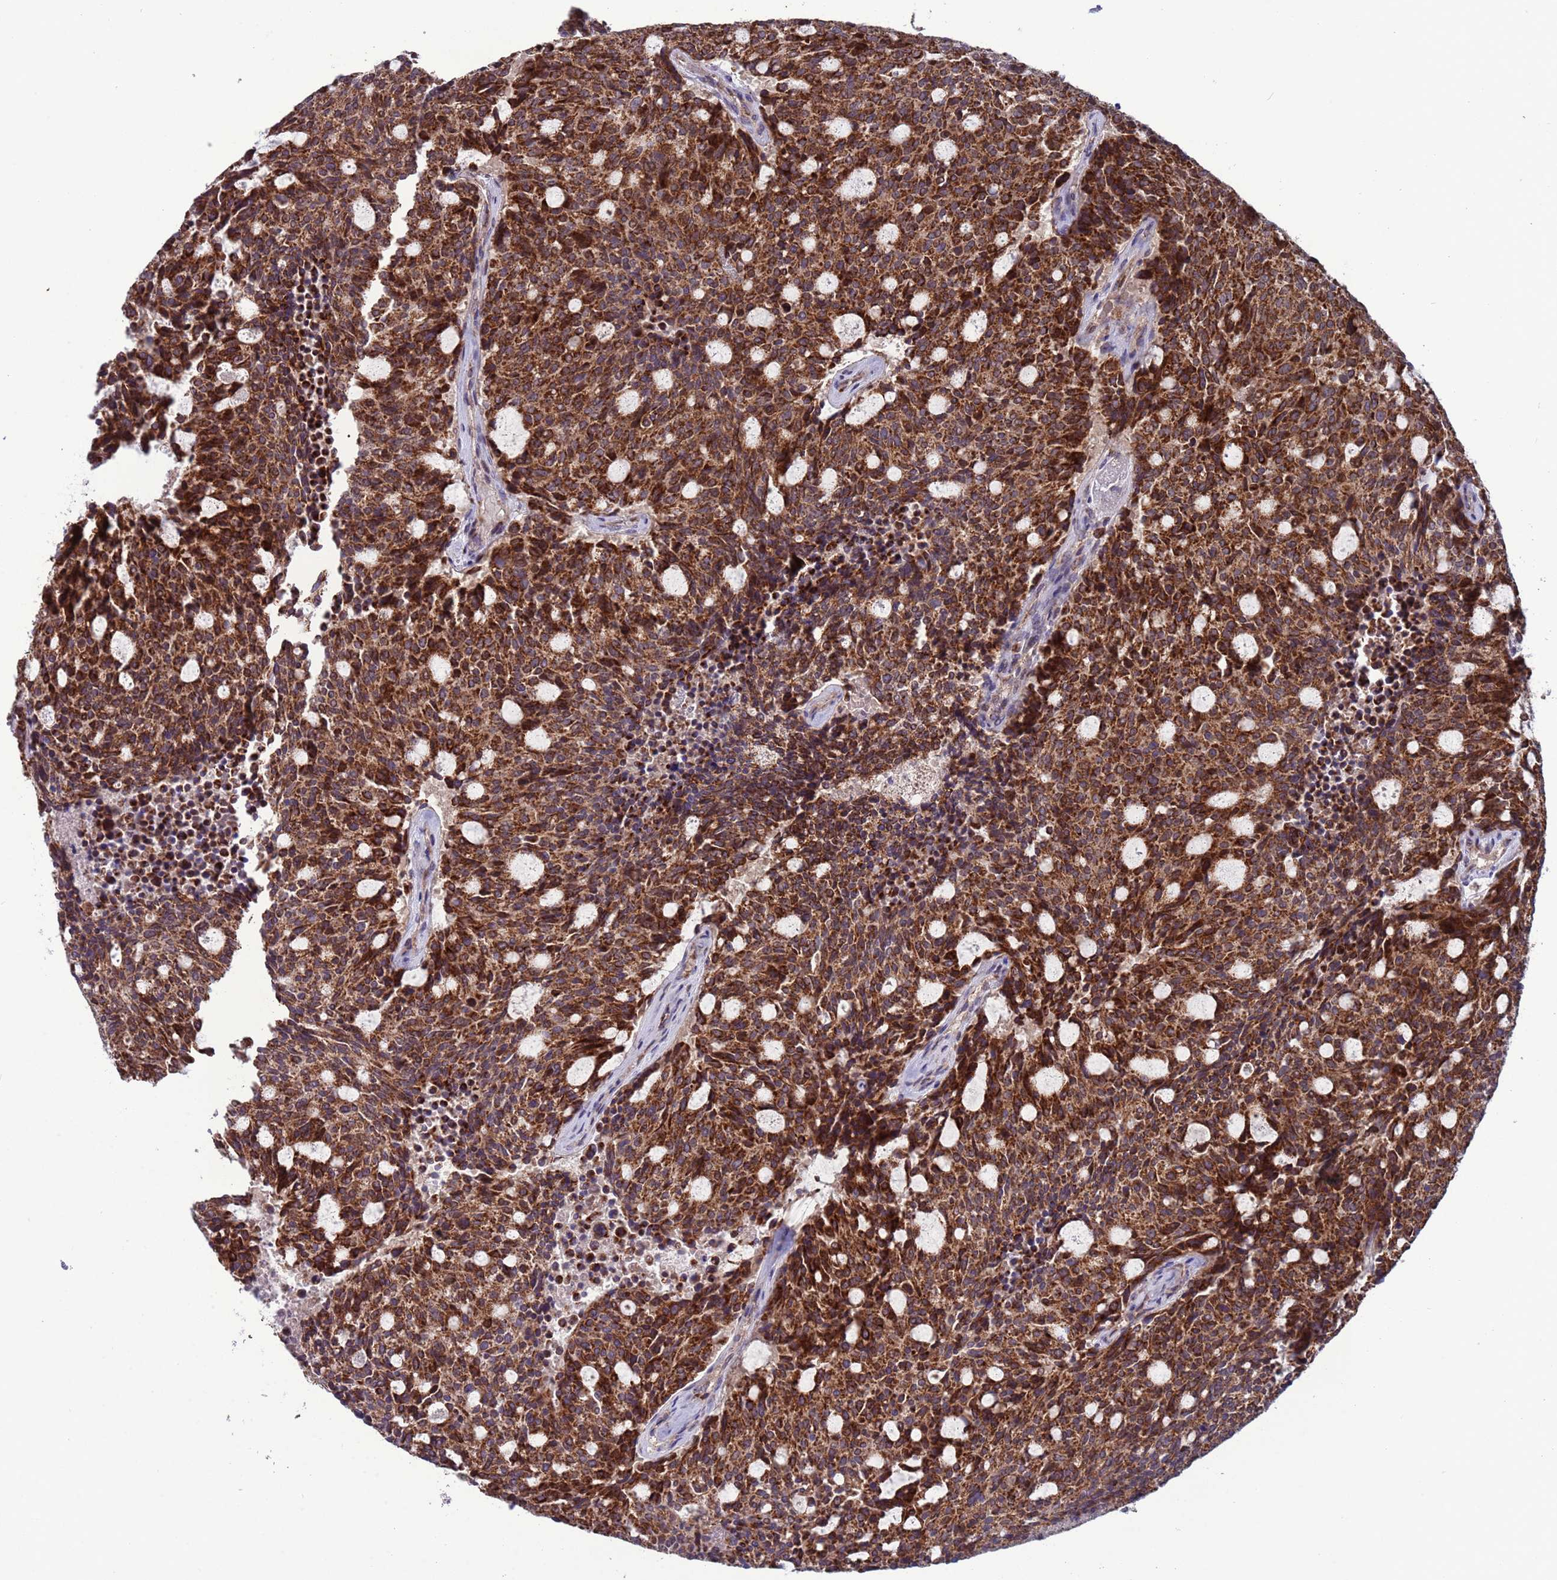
{"staining": {"intensity": "strong", "quantity": ">75%", "location": "cytoplasmic/membranous"}, "tissue": "carcinoid", "cell_type": "Tumor cells", "image_type": "cancer", "snomed": [{"axis": "morphology", "description": "Carcinoid, malignant, NOS"}, {"axis": "topography", "description": "Pancreas"}], "caption": "A high-resolution micrograph shows immunohistochemistry staining of malignant carcinoid, which demonstrates strong cytoplasmic/membranous expression in about >75% of tumor cells.", "gene": "ACAD8", "patient": {"sex": "female", "age": 54}}